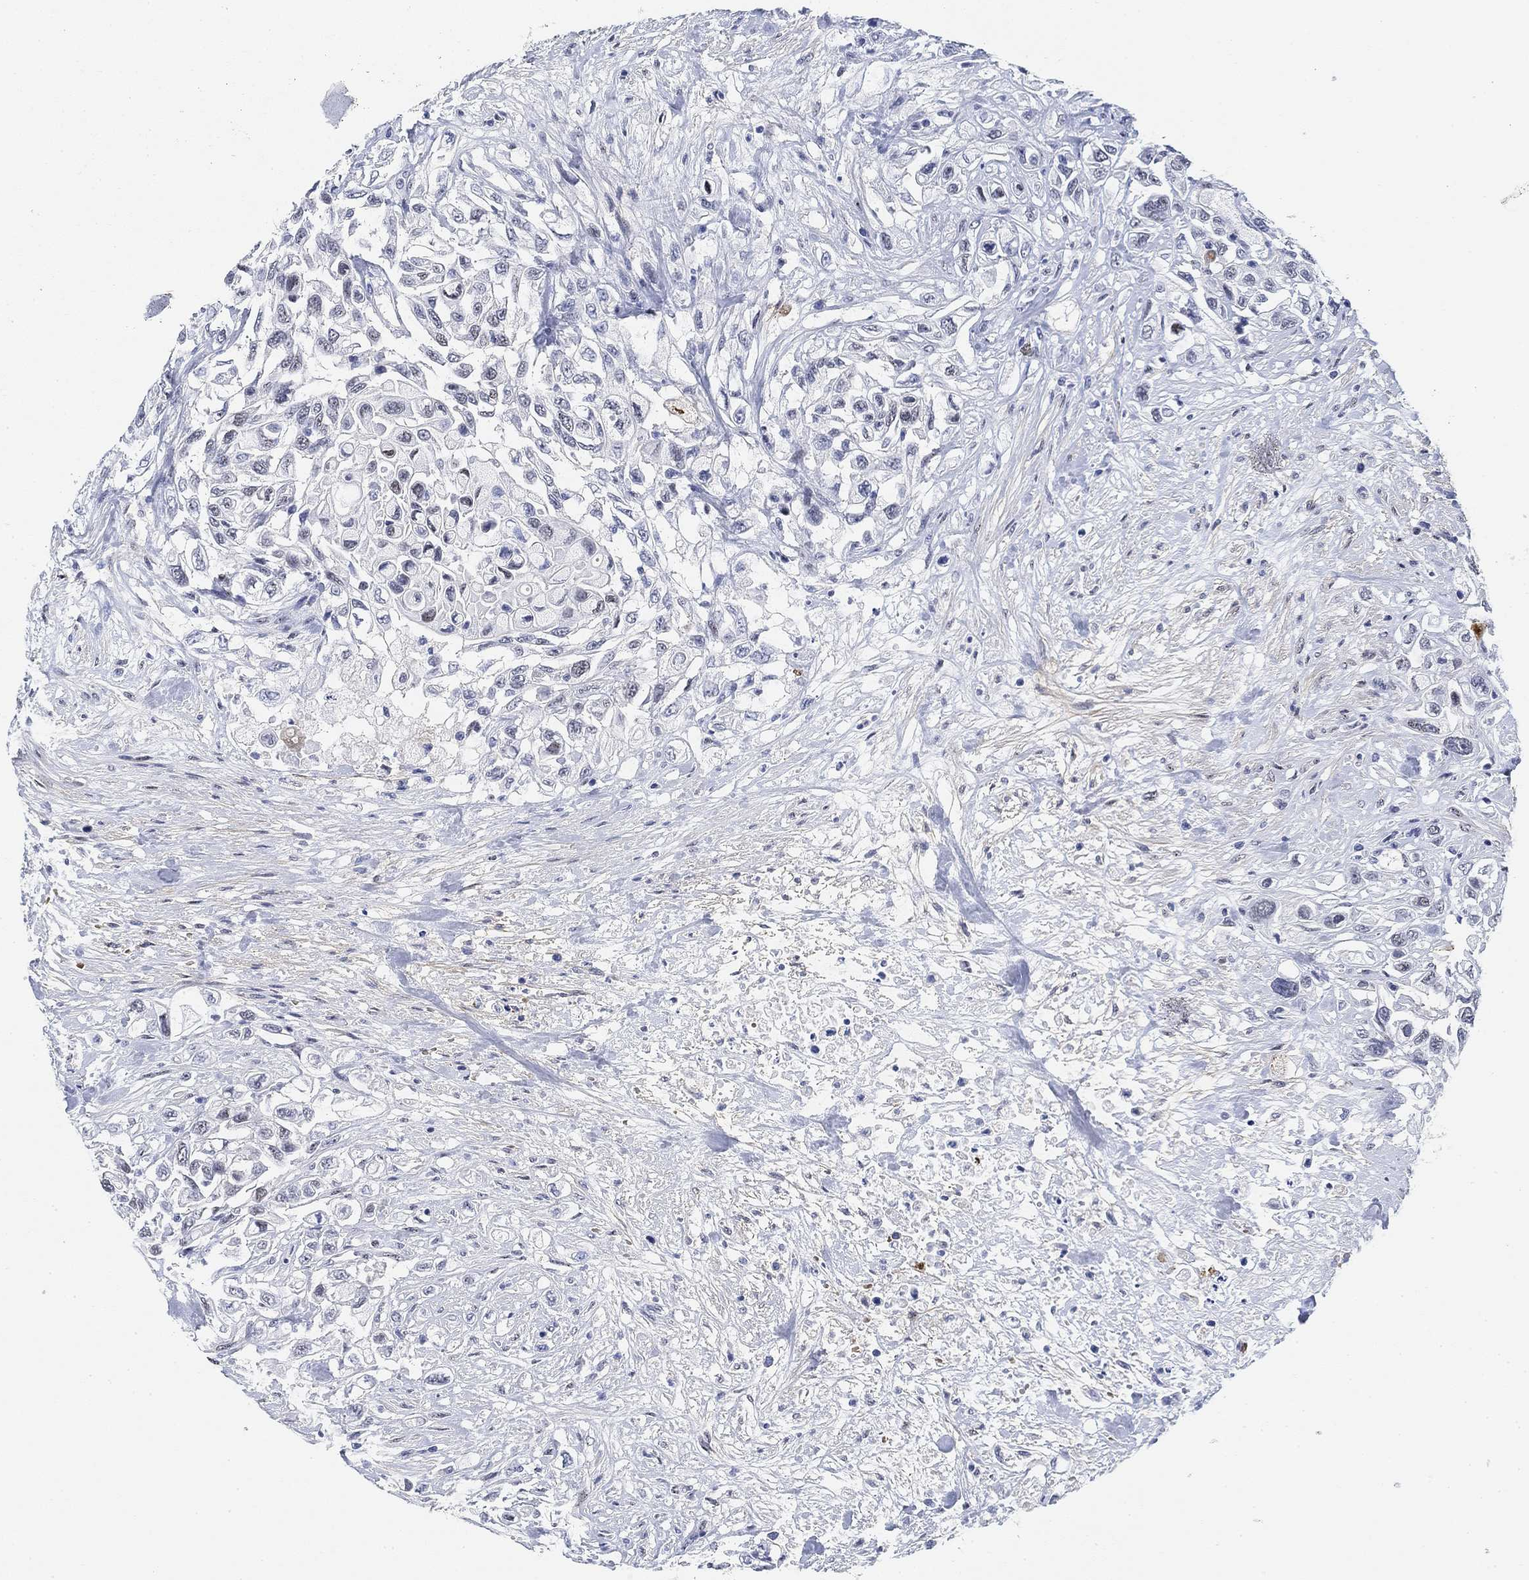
{"staining": {"intensity": "negative", "quantity": "none", "location": "none"}, "tissue": "urothelial cancer", "cell_type": "Tumor cells", "image_type": "cancer", "snomed": [{"axis": "morphology", "description": "Urothelial carcinoma, High grade"}, {"axis": "topography", "description": "Urinary bladder"}], "caption": "The image displays no significant expression in tumor cells of urothelial cancer.", "gene": "PAX6", "patient": {"sex": "female", "age": 56}}